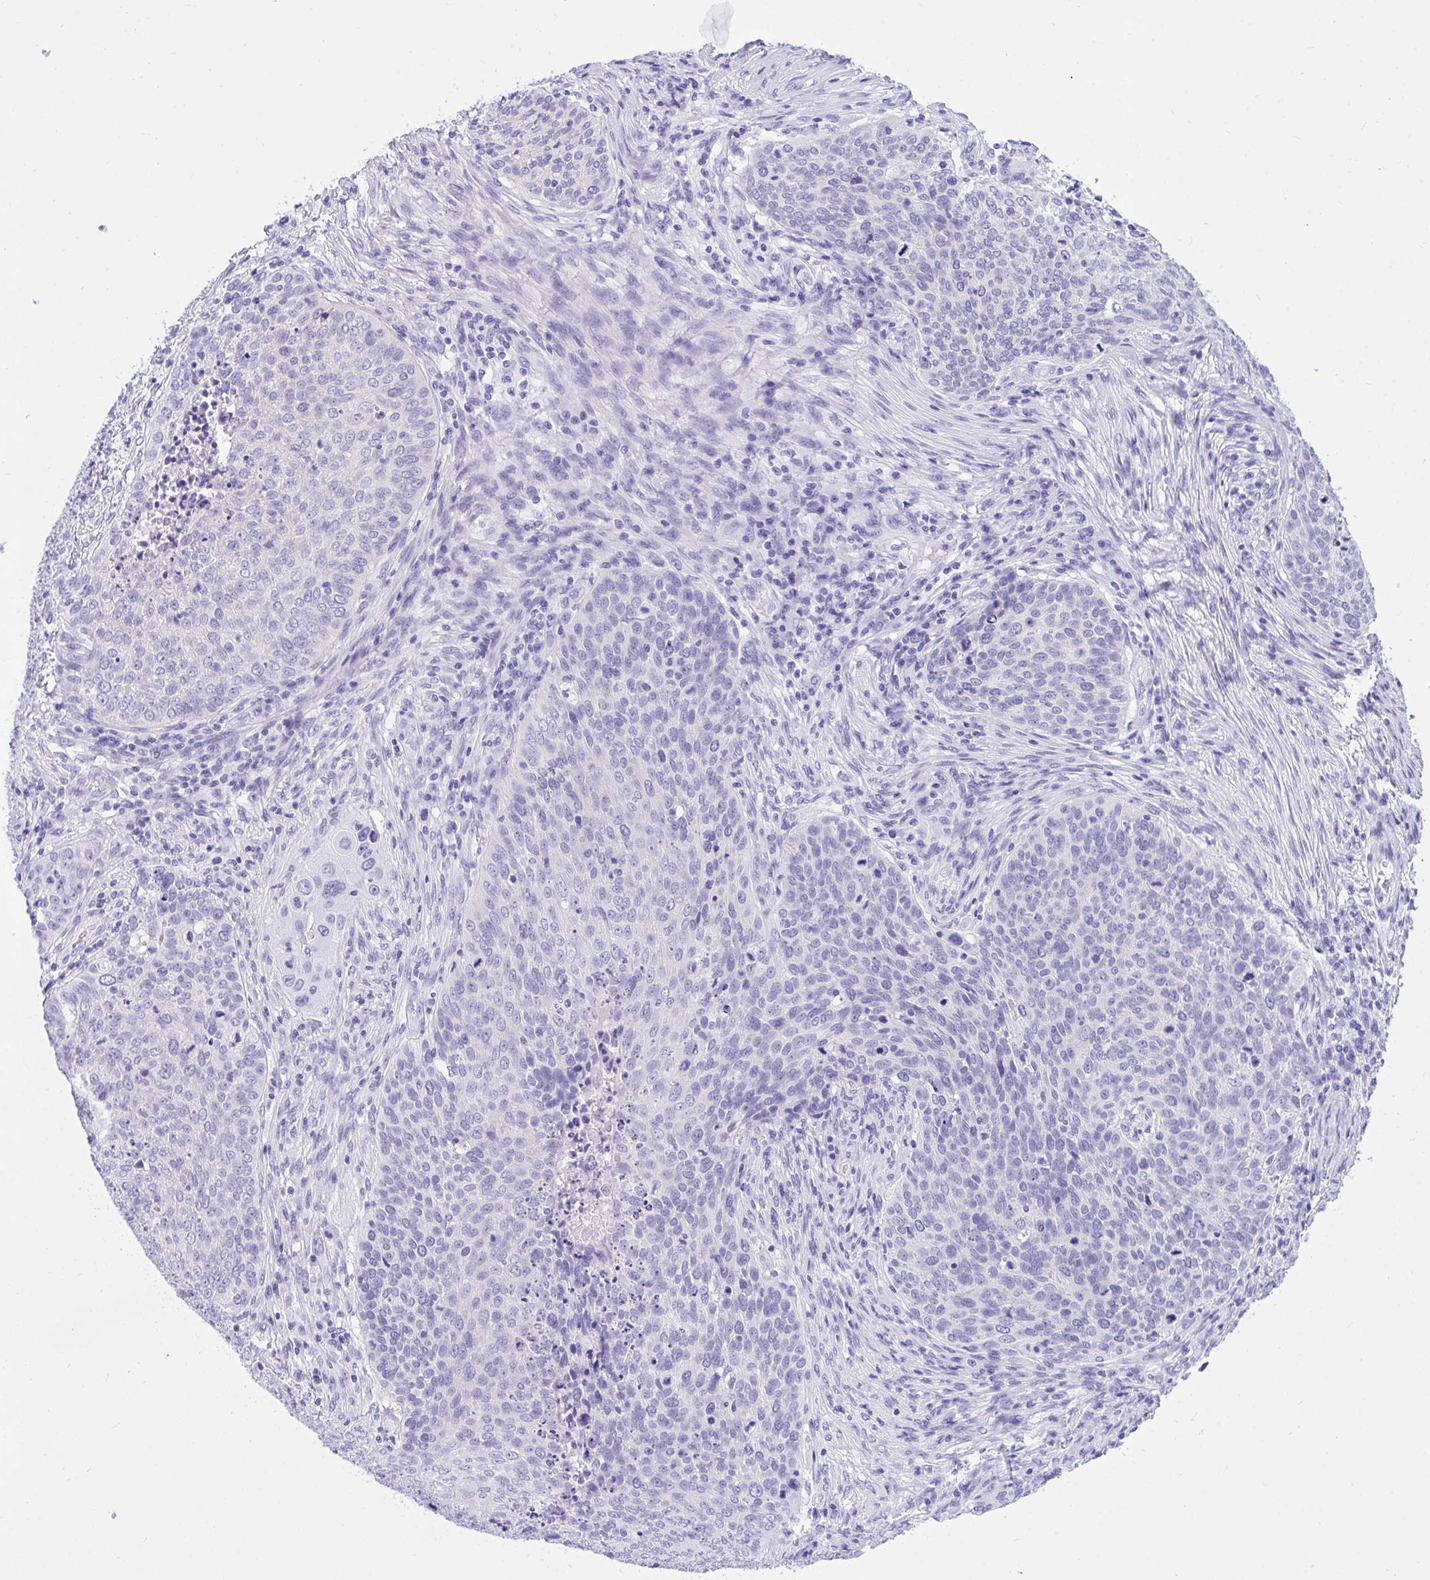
{"staining": {"intensity": "negative", "quantity": "none", "location": "none"}, "tissue": "lung cancer", "cell_type": "Tumor cells", "image_type": "cancer", "snomed": [{"axis": "morphology", "description": "Squamous cell carcinoma, NOS"}, {"axis": "topography", "description": "Lung"}], "caption": "Human squamous cell carcinoma (lung) stained for a protein using immunohistochemistry shows no expression in tumor cells.", "gene": "TLN2", "patient": {"sex": "male", "age": 63}}